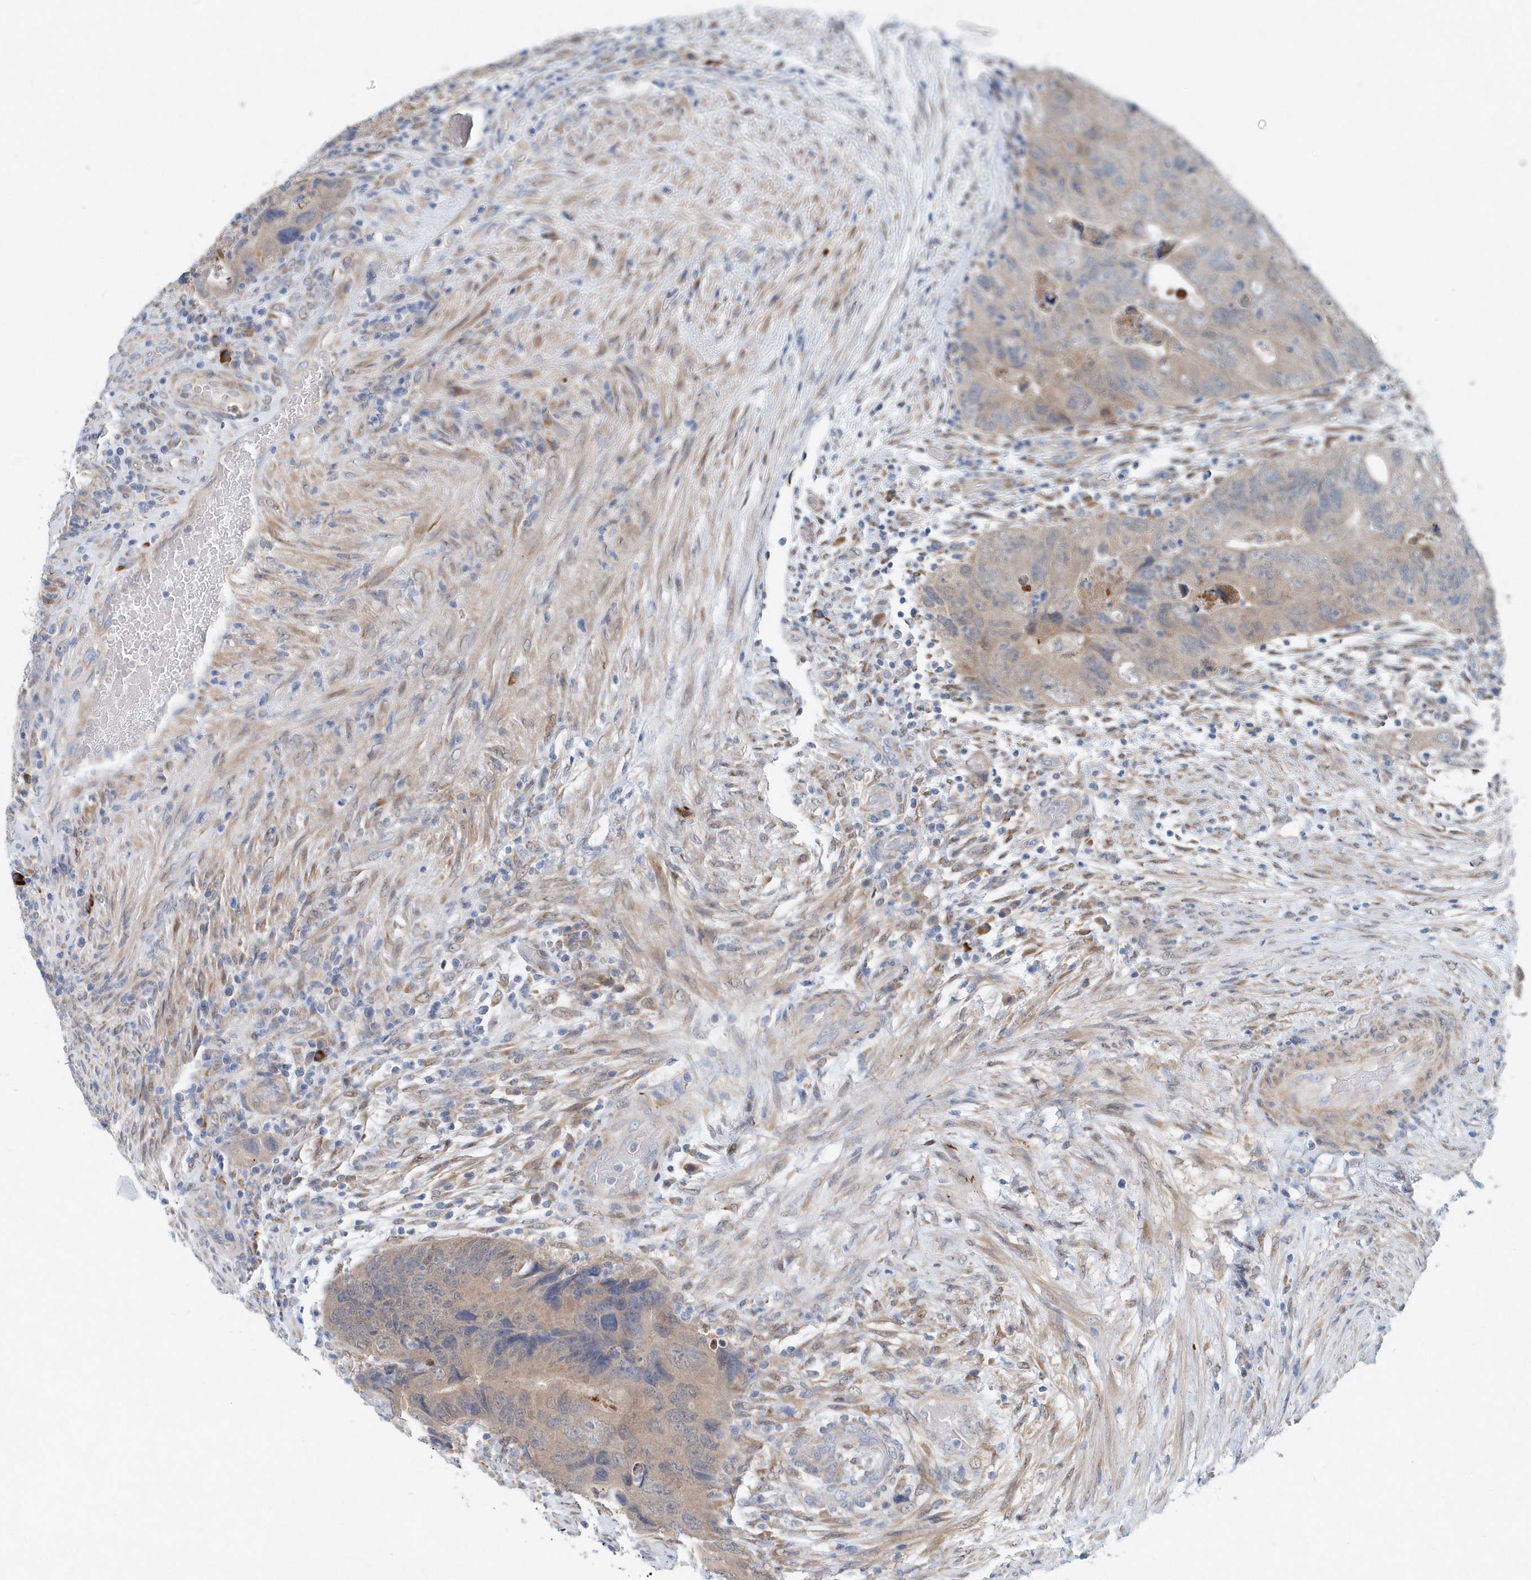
{"staining": {"intensity": "weak", "quantity": "<25%", "location": "cytoplasmic/membranous"}, "tissue": "colorectal cancer", "cell_type": "Tumor cells", "image_type": "cancer", "snomed": [{"axis": "morphology", "description": "Adenocarcinoma, NOS"}, {"axis": "topography", "description": "Rectum"}], "caption": "This image is of colorectal adenocarcinoma stained with immunohistochemistry (IHC) to label a protein in brown with the nuclei are counter-stained blue. There is no staining in tumor cells.", "gene": "PFN2", "patient": {"sex": "male", "age": 63}}